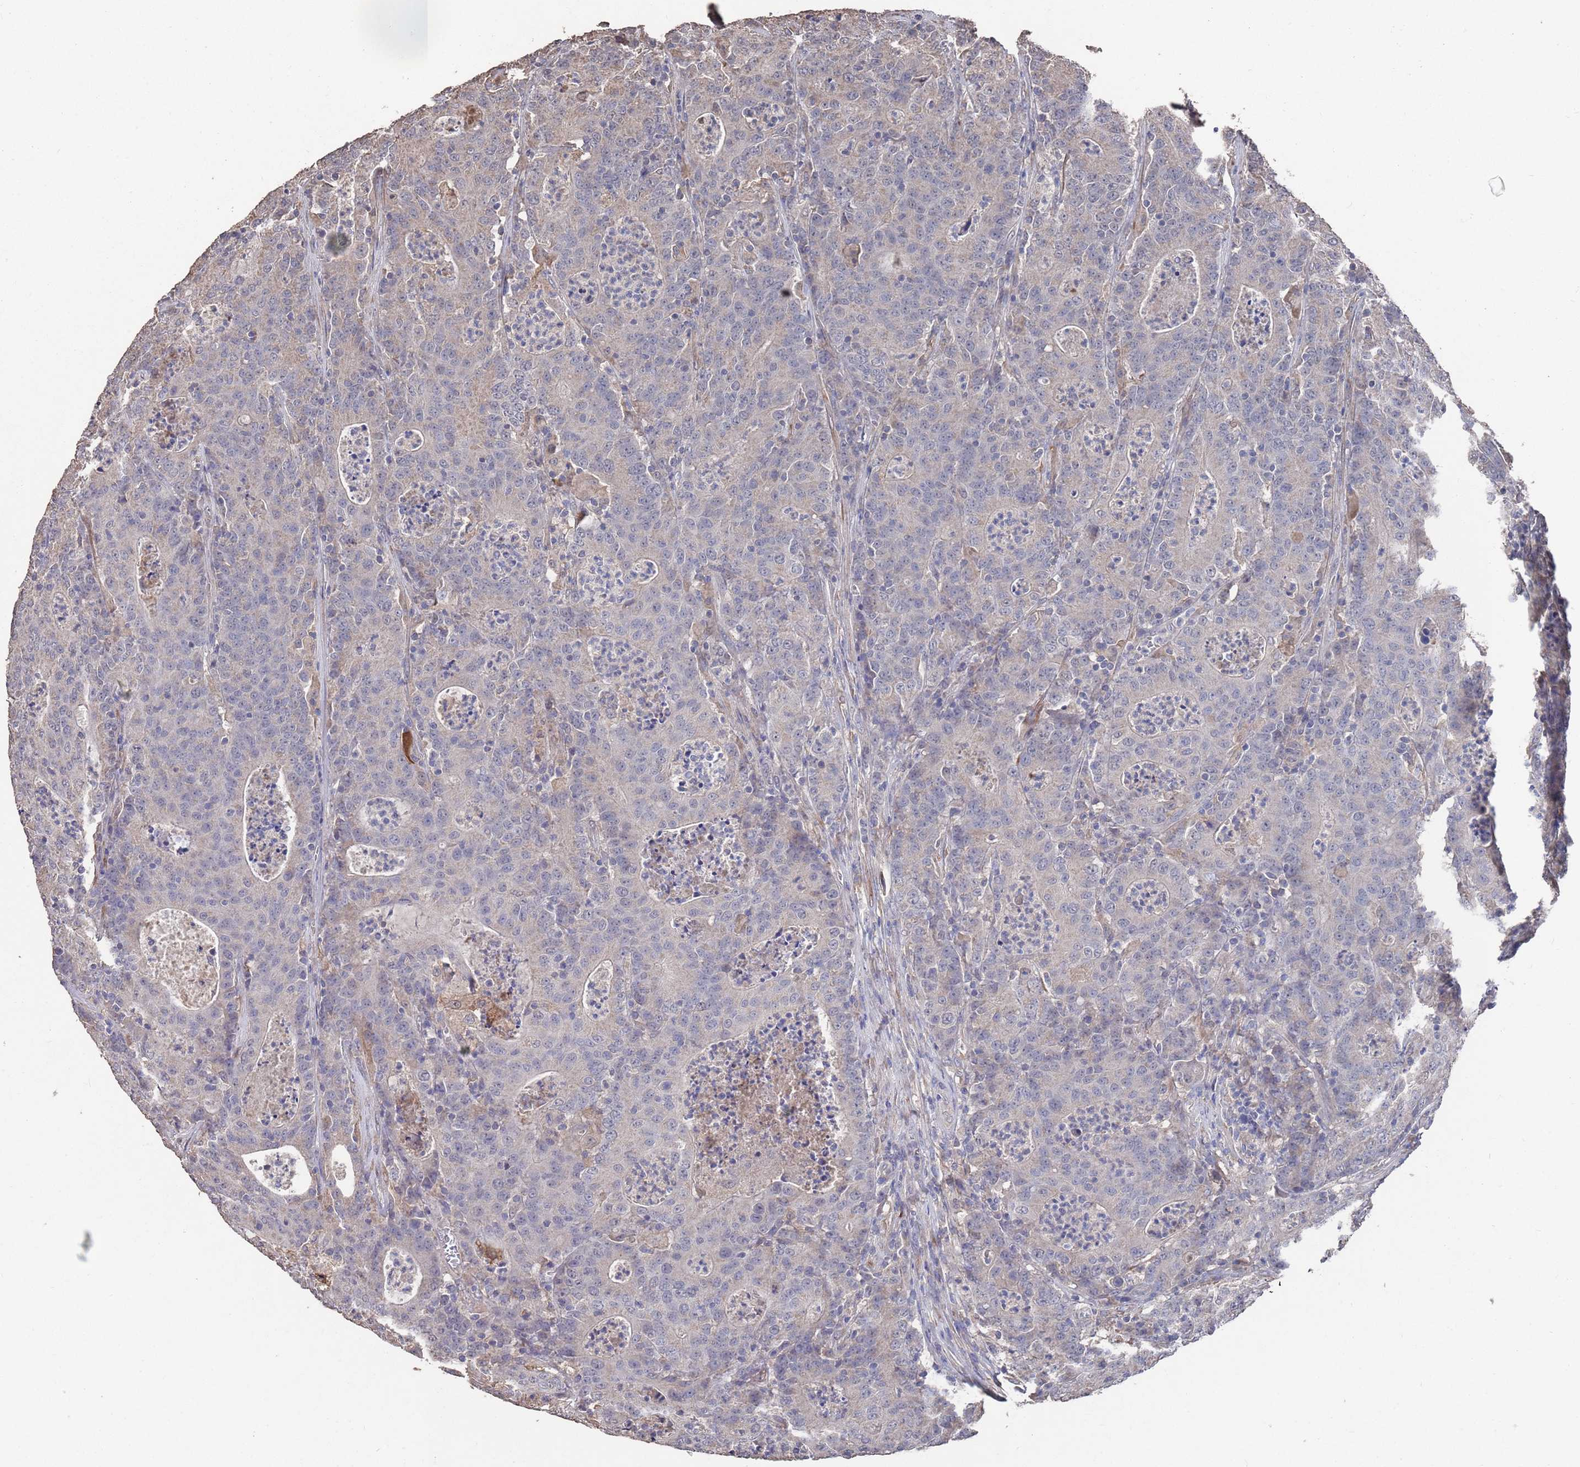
{"staining": {"intensity": "negative", "quantity": "none", "location": "none"}, "tissue": "colorectal cancer", "cell_type": "Tumor cells", "image_type": "cancer", "snomed": [{"axis": "morphology", "description": "Adenocarcinoma, NOS"}, {"axis": "topography", "description": "Colon"}], "caption": "IHC micrograph of human colorectal cancer stained for a protein (brown), which shows no staining in tumor cells. (DAB IHC with hematoxylin counter stain).", "gene": "BTBD18", "patient": {"sex": "male", "age": 83}}